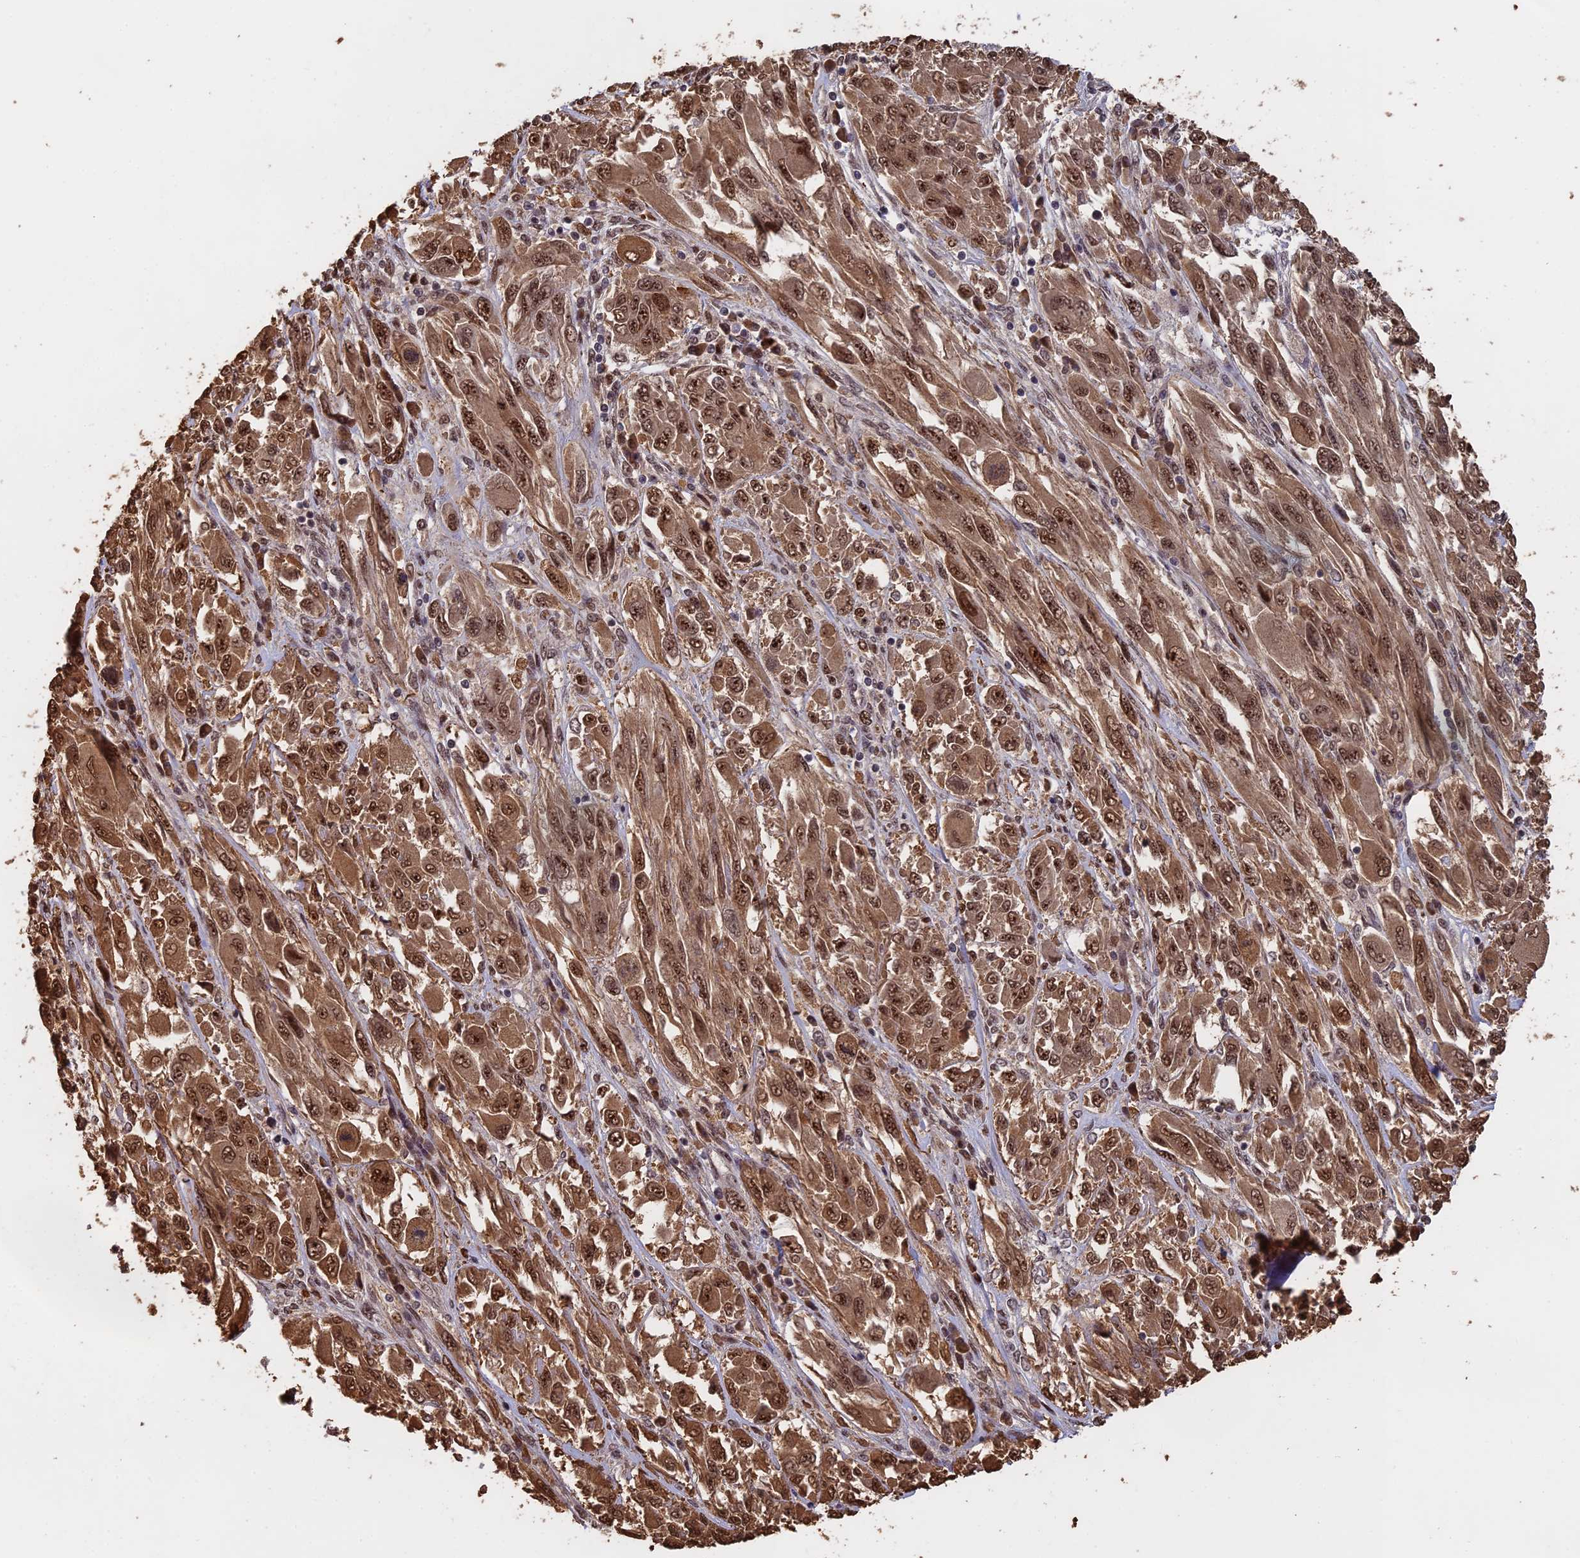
{"staining": {"intensity": "strong", "quantity": ">75%", "location": "cytoplasmic/membranous,nuclear"}, "tissue": "melanoma", "cell_type": "Tumor cells", "image_type": "cancer", "snomed": [{"axis": "morphology", "description": "Malignant melanoma, NOS"}, {"axis": "topography", "description": "Skin"}], "caption": "IHC histopathology image of human melanoma stained for a protein (brown), which shows high levels of strong cytoplasmic/membranous and nuclear positivity in about >75% of tumor cells.", "gene": "OSBPL1A", "patient": {"sex": "female", "age": 91}}